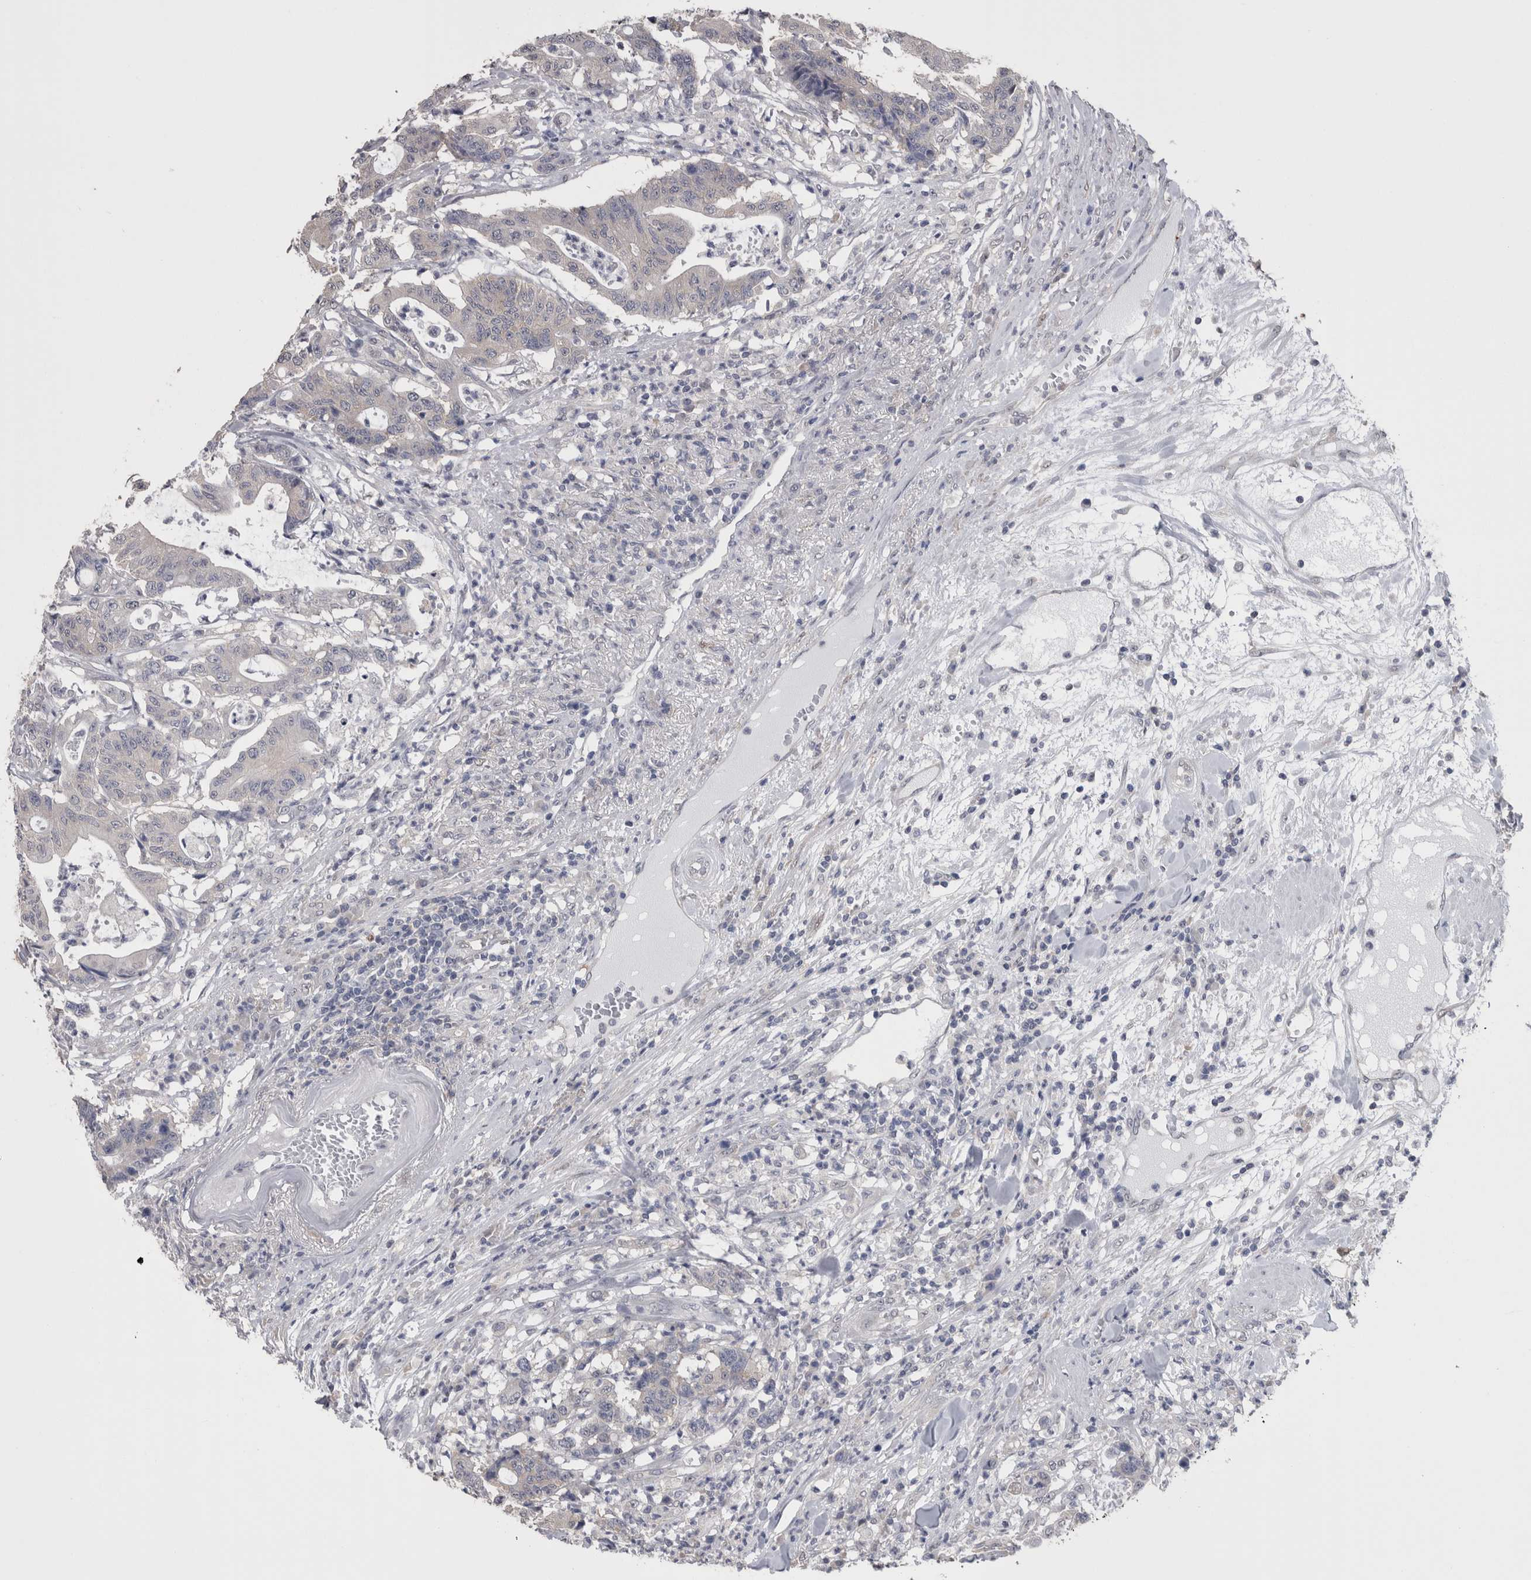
{"staining": {"intensity": "negative", "quantity": "none", "location": "none"}, "tissue": "colorectal cancer", "cell_type": "Tumor cells", "image_type": "cancer", "snomed": [{"axis": "morphology", "description": "Adenocarcinoma, NOS"}, {"axis": "topography", "description": "Colon"}], "caption": "Immunohistochemistry (IHC) micrograph of human colorectal cancer (adenocarcinoma) stained for a protein (brown), which demonstrates no expression in tumor cells. The staining was performed using DAB to visualize the protein expression in brown, while the nuclei were stained in blue with hematoxylin (Magnification: 20x).", "gene": "DDX6", "patient": {"sex": "female", "age": 84}}